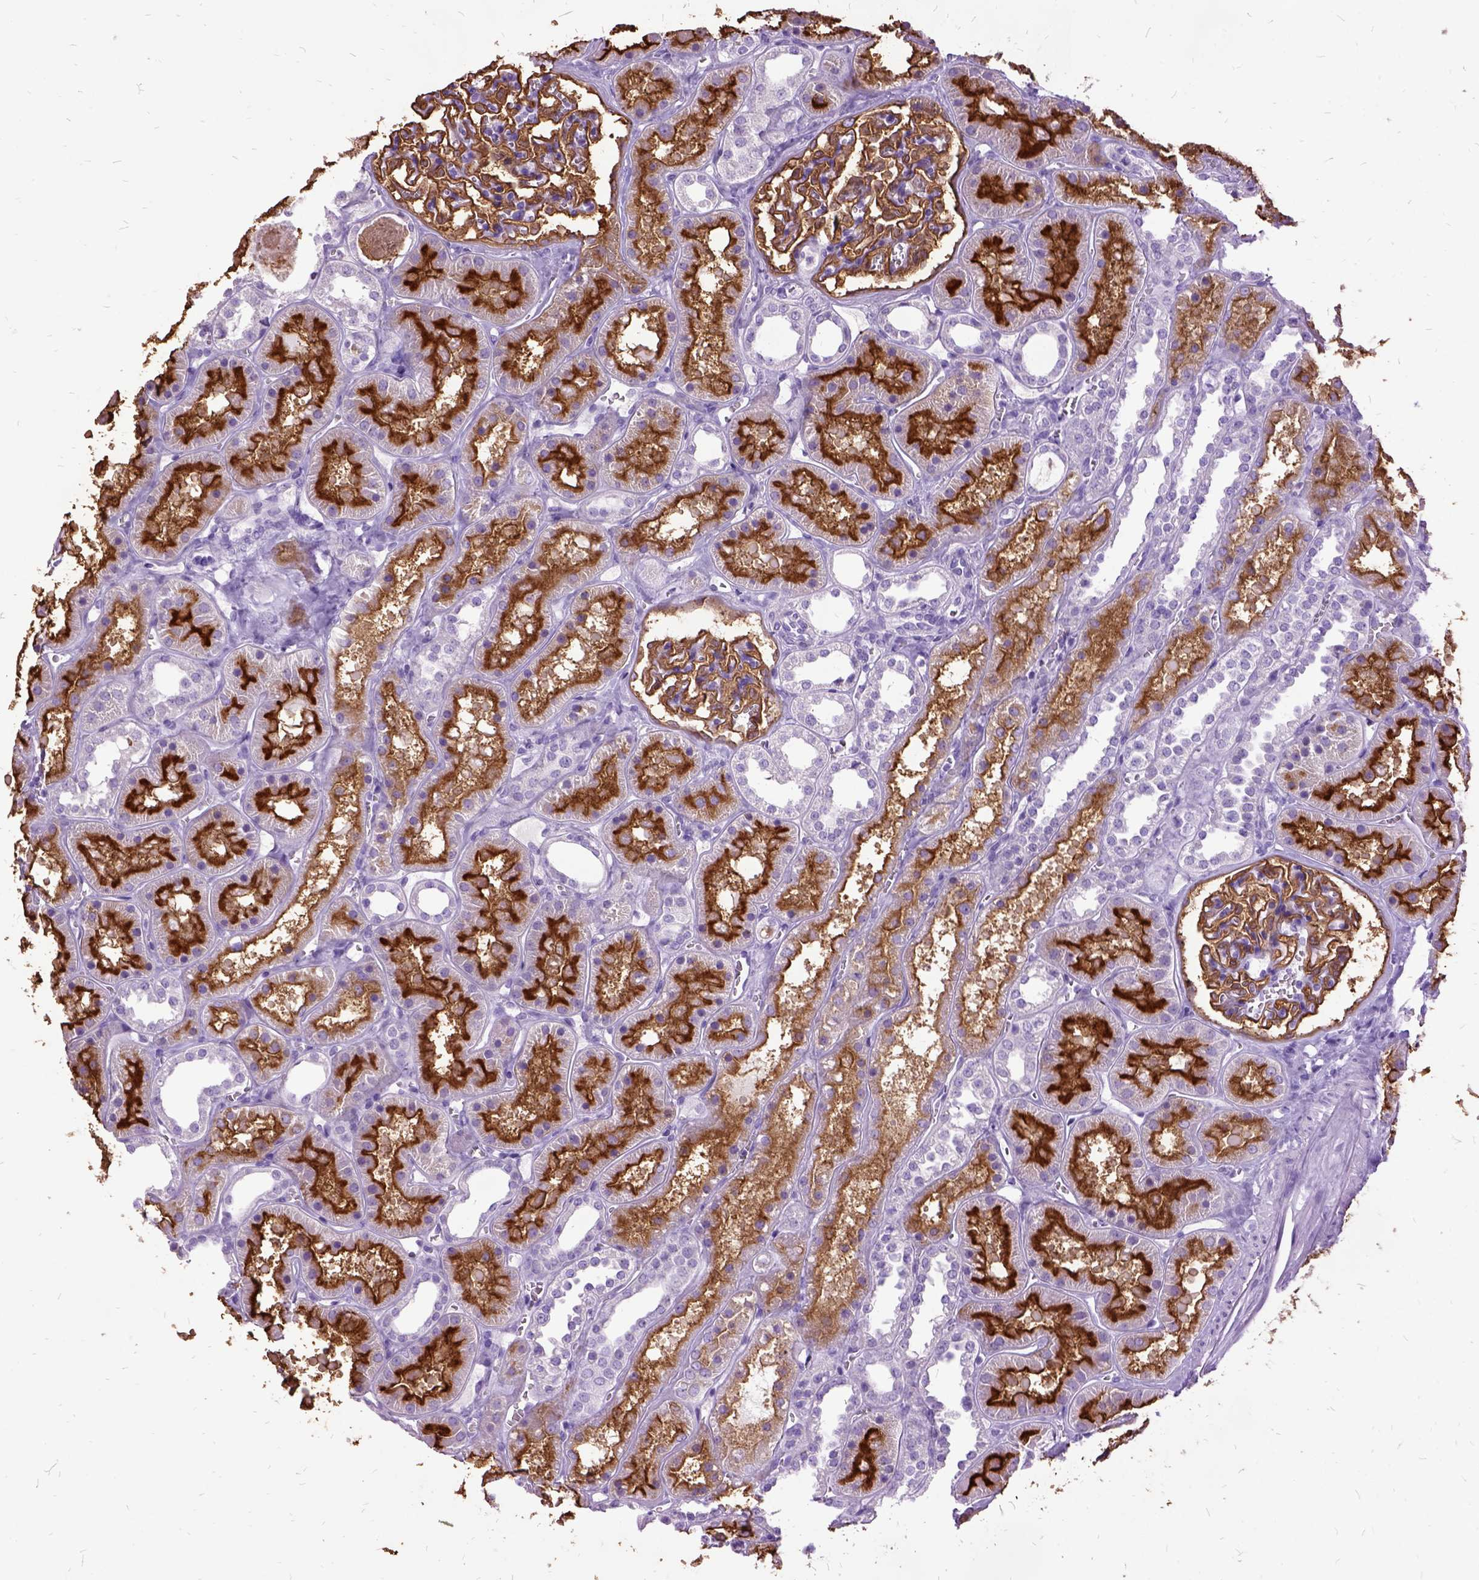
{"staining": {"intensity": "strong", "quantity": ">75%", "location": "cytoplasmic/membranous"}, "tissue": "kidney", "cell_type": "Cells in glomeruli", "image_type": "normal", "snomed": [{"axis": "morphology", "description": "Normal tissue, NOS"}, {"axis": "topography", "description": "Kidney"}], "caption": "Immunohistochemistry (IHC) image of unremarkable human kidney stained for a protein (brown), which reveals high levels of strong cytoplasmic/membranous staining in about >75% of cells in glomeruli.", "gene": "MME", "patient": {"sex": "female", "age": 41}}